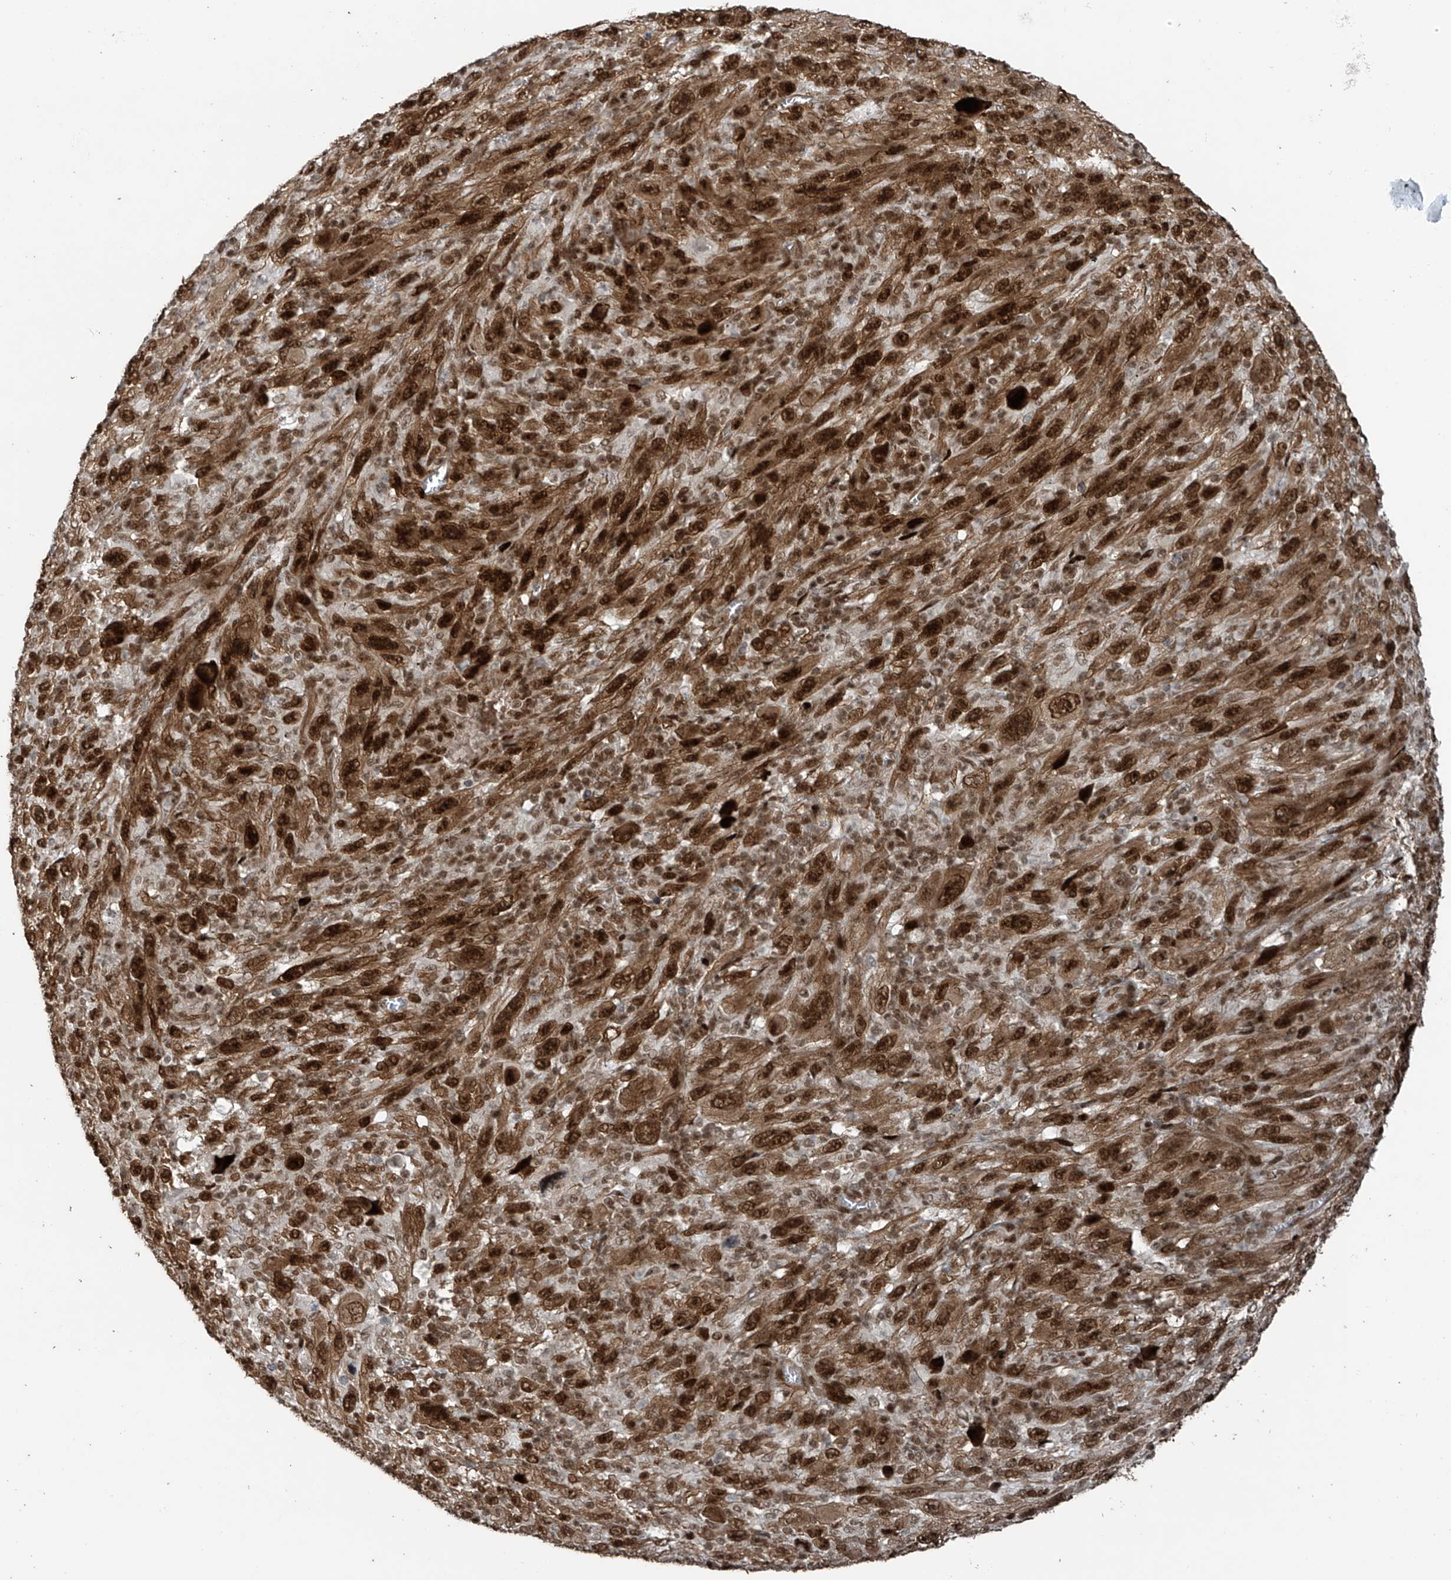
{"staining": {"intensity": "strong", "quantity": ">75%", "location": "cytoplasmic/membranous,nuclear"}, "tissue": "melanoma", "cell_type": "Tumor cells", "image_type": "cancer", "snomed": [{"axis": "morphology", "description": "Malignant melanoma, Metastatic site"}, {"axis": "topography", "description": "Skin"}], "caption": "The photomicrograph exhibits immunohistochemical staining of melanoma. There is strong cytoplasmic/membranous and nuclear expression is identified in about >75% of tumor cells. Nuclei are stained in blue.", "gene": "PCNP", "patient": {"sex": "female", "age": 56}}